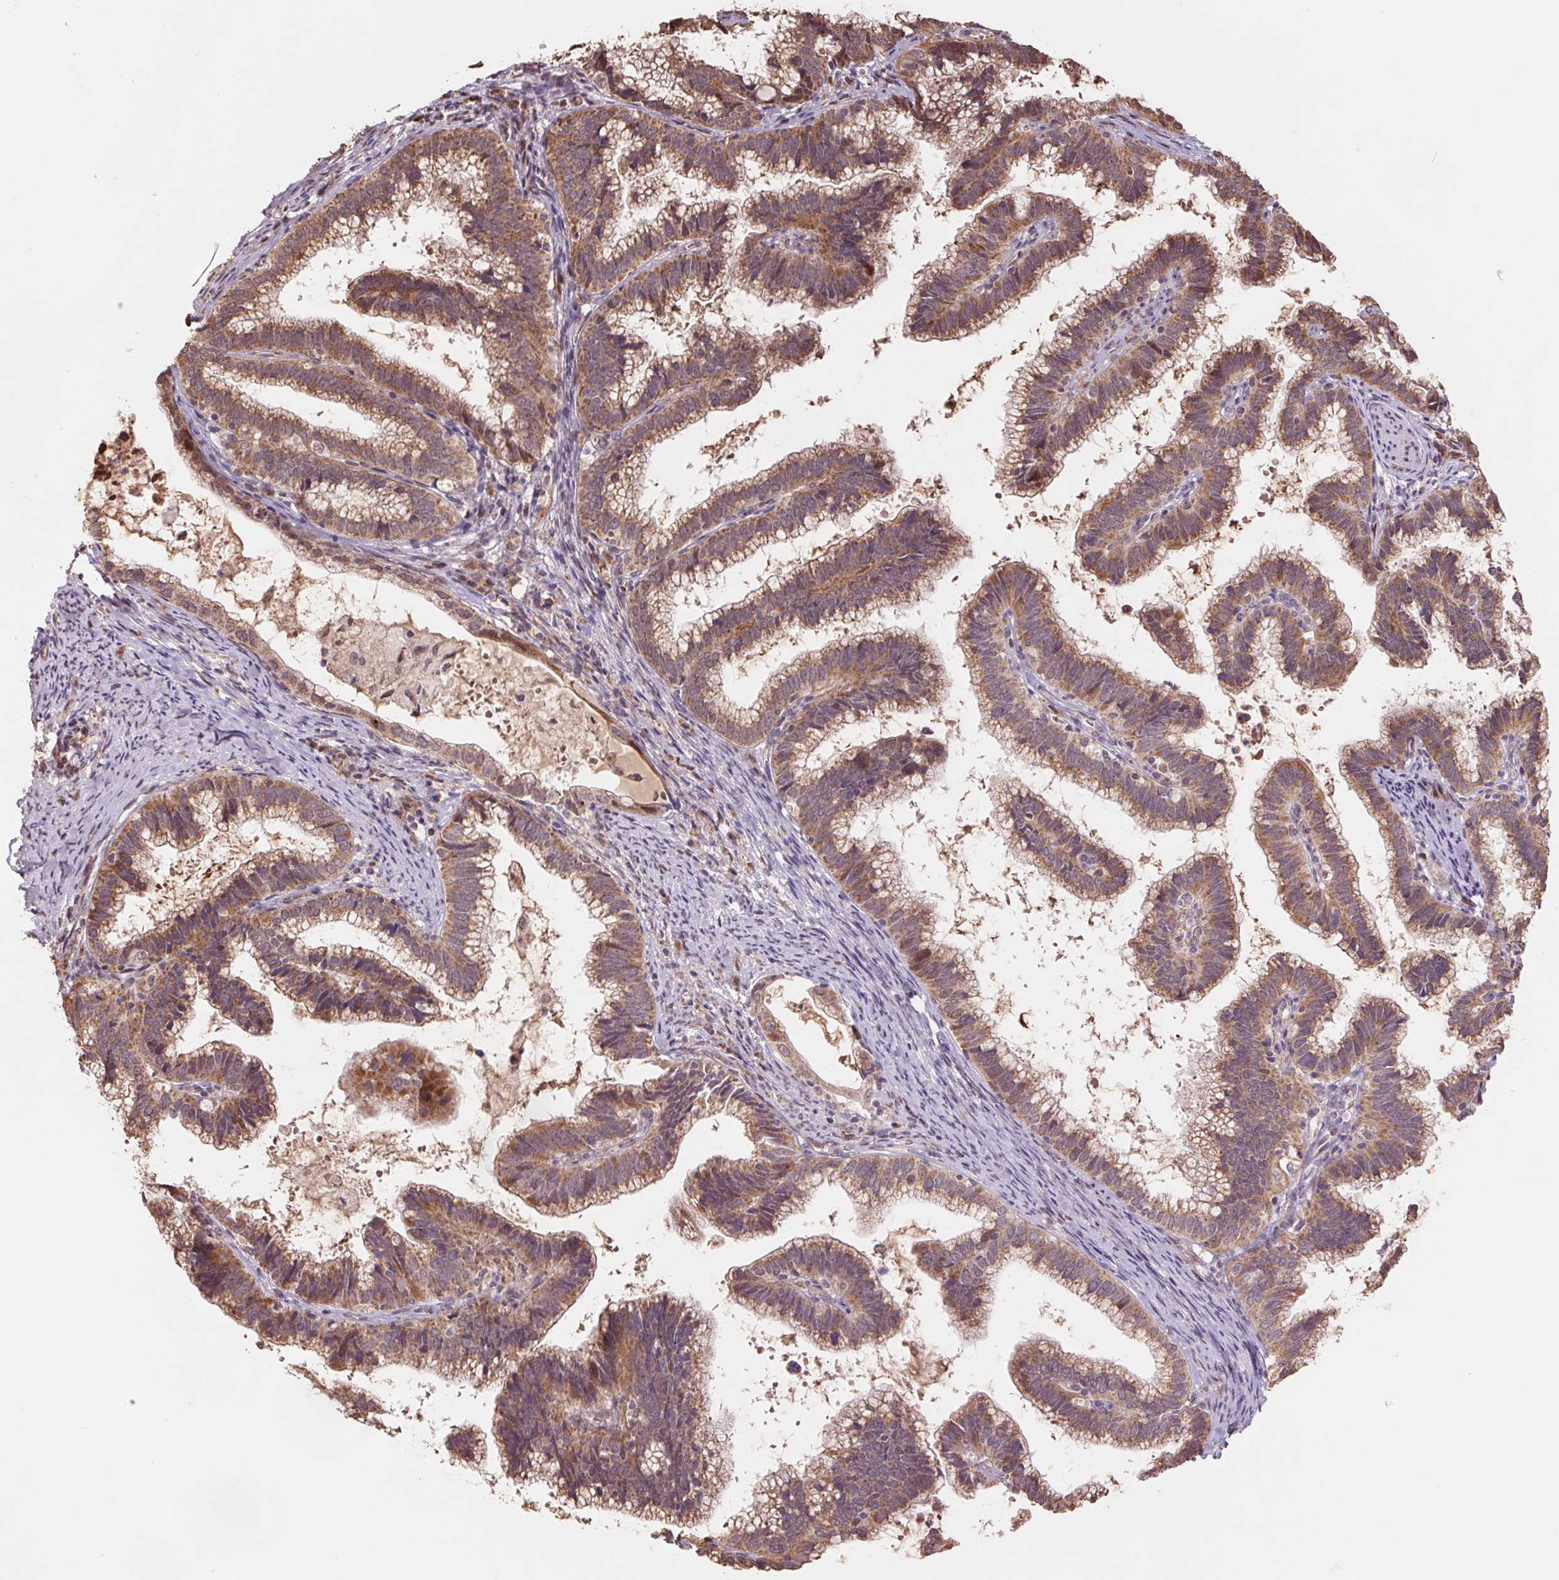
{"staining": {"intensity": "moderate", "quantity": ">75%", "location": "cytoplasmic/membranous"}, "tissue": "cervical cancer", "cell_type": "Tumor cells", "image_type": "cancer", "snomed": [{"axis": "morphology", "description": "Adenocarcinoma, NOS"}, {"axis": "topography", "description": "Cervix"}], "caption": "The image demonstrates a brown stain indicating the presence of a protein in the cytoplasmic/membranous of tumor cells in cervical adenocarcinoma.", "gene": "PDHA1", "patient": {"sex": "female", "age": 61}}